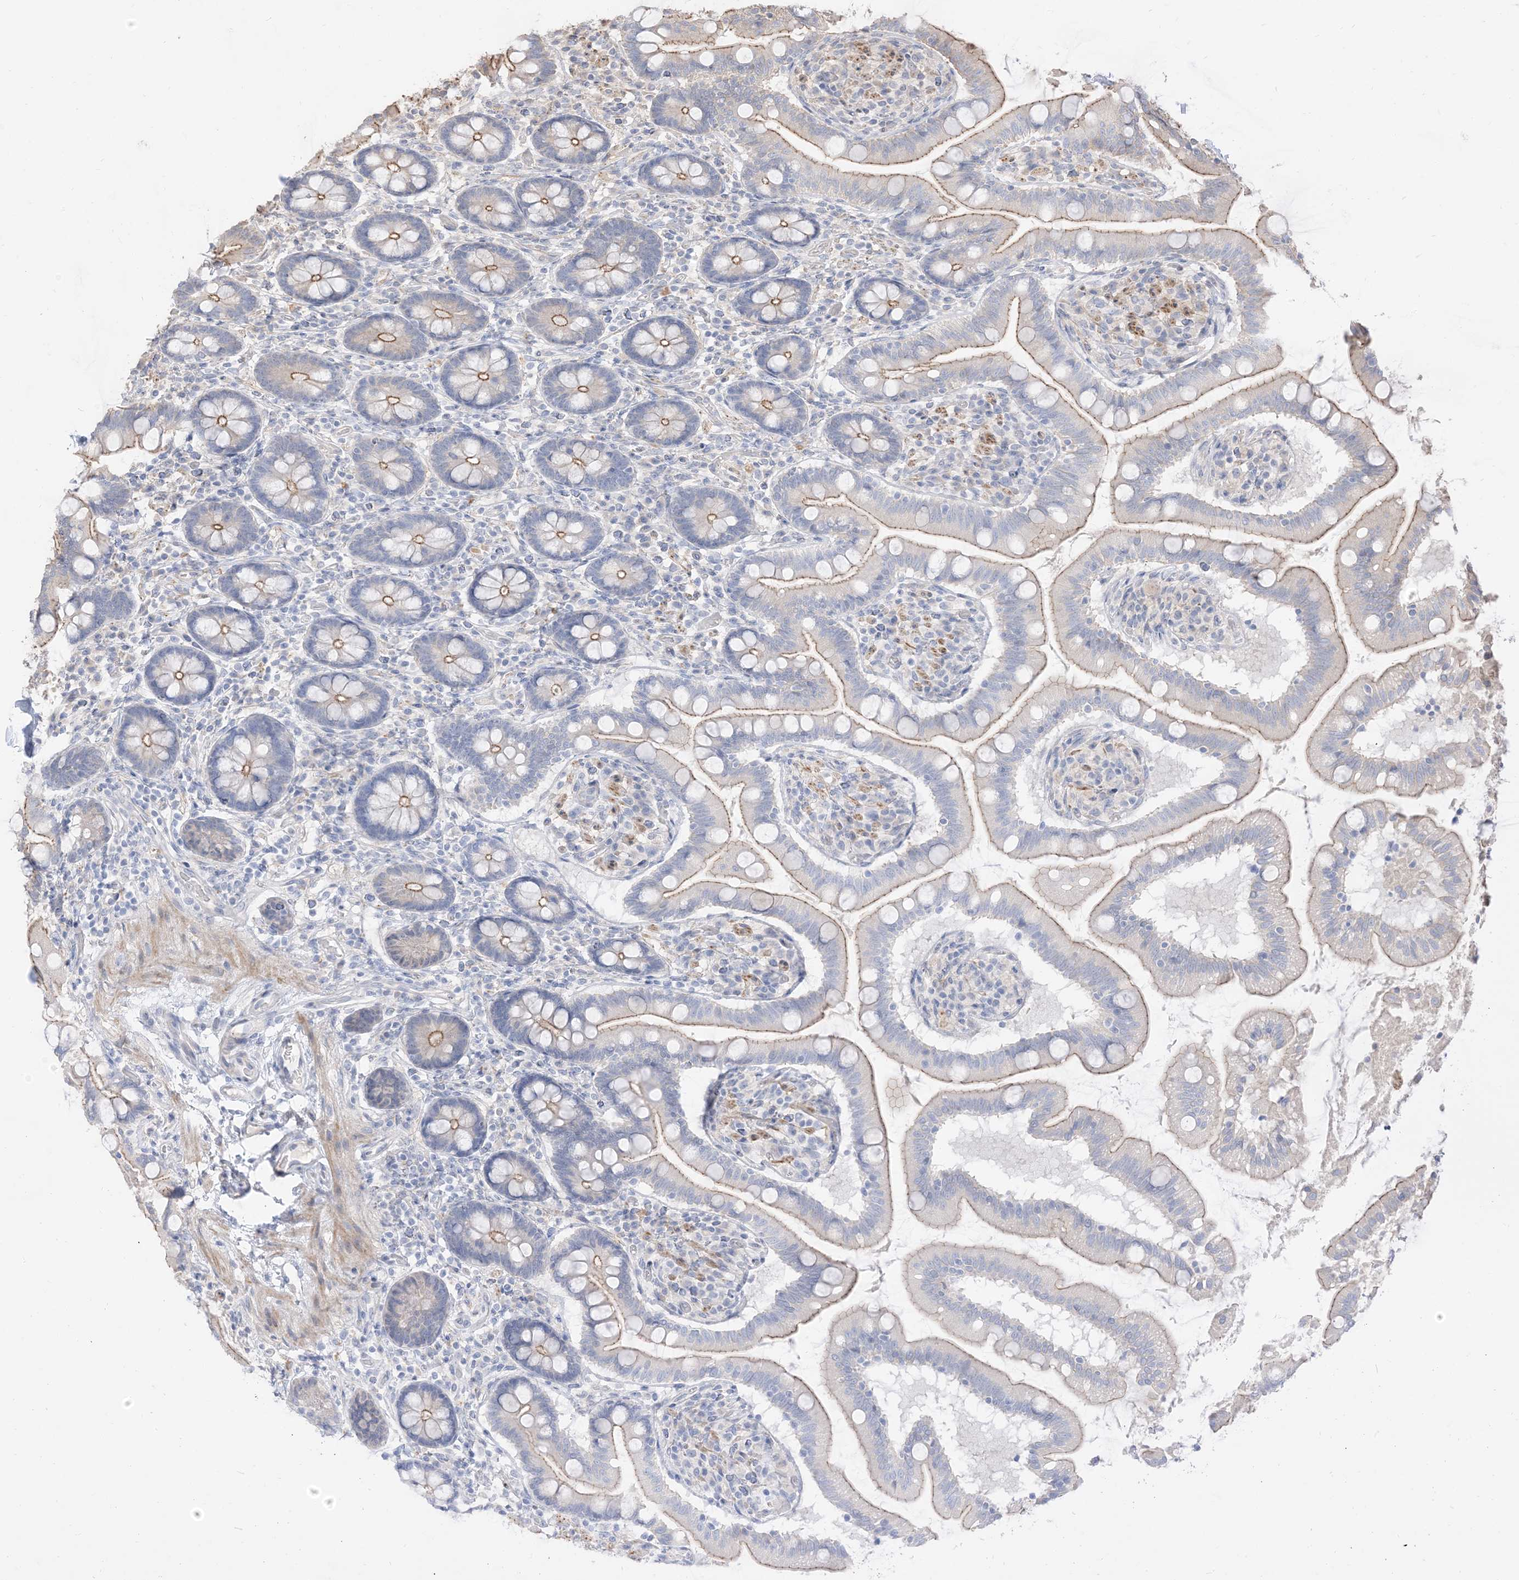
{"staining": {"intensity": "moderate", "quantity": "25%-75%", "location": "cytoplasmic/membranous"}, "tissue": "small intestine", "cell_type": "Glandular cells", "image_type": "normal", "snomed": [{"axis": "morphology", "description": "Normal tissue, NOS"}, {"axis": "topography", "description": "Small intestine"}], "caption": "IHC of benign small intestine reveals medium levels of moderate cytoplasmic/membranous staining in approximately 25%-75% of glandular cells. Using DAB (brown) and hematoxylin (blue) stains, captured at high magnification using brightfield microscopy.", "gene": "RNF175", "patient": {"sex": "female", "age": 64}}